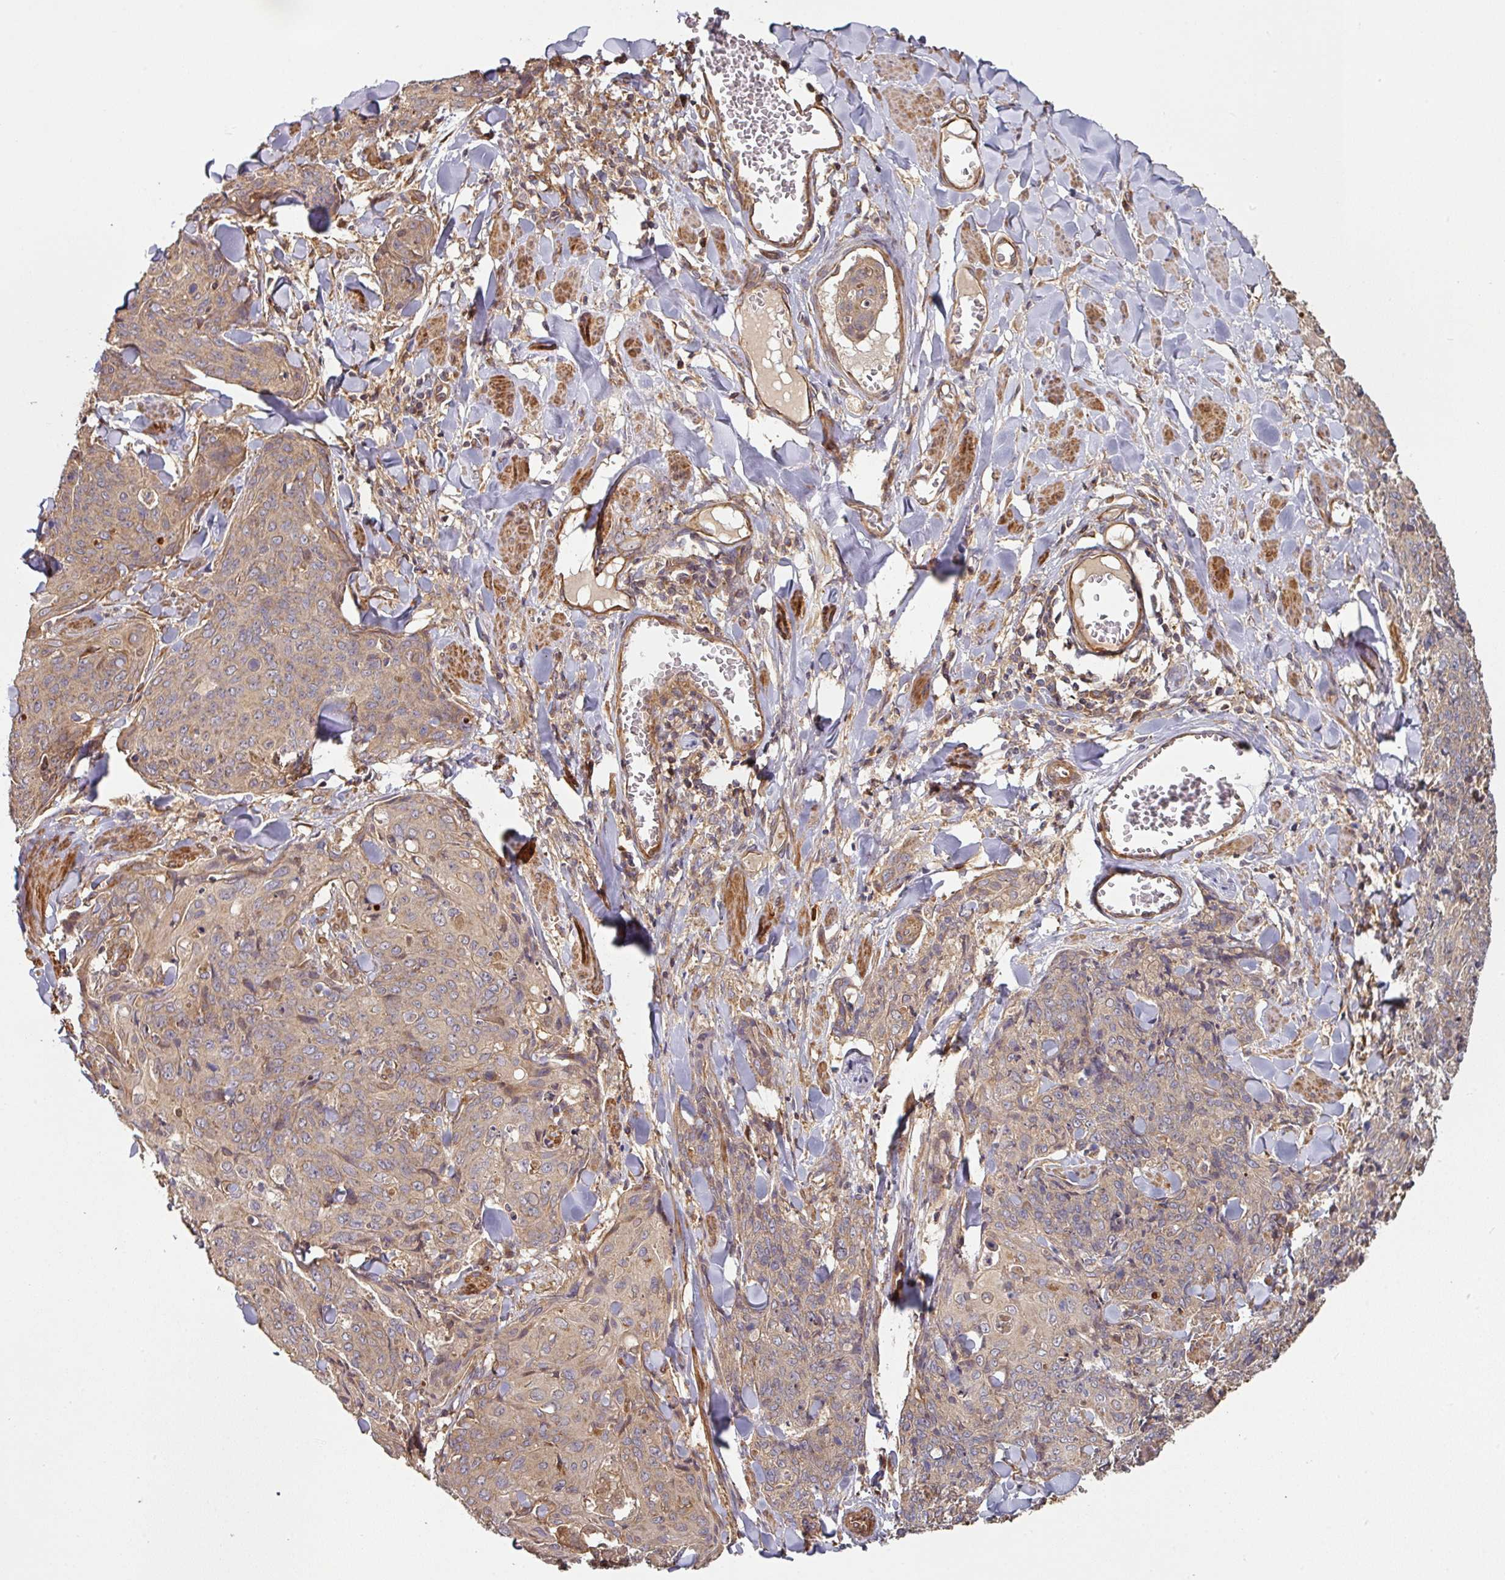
{"staining": {"intensity": "weak", "quantity": ">75%", "location": "cytoplasmic/membranous"}, "tissue": "skin cancer", "cell_type": "Tumor cells", "image_type": "cancer", "snomed": [{"axis": "morphology", "description": "Squamous cell carcinoma, NOS"}, {"axis": "topography", "description": "Skin"}, {"axis": "topography", "description": "Vulva"}], "caption": "Immunohistochemistry micrograph of skin cancer stained for a protein (brown), which exhibits low levels of weak cytoplasmic/membranous expression in about >75% of tumor cells.", "gene": "SIK1", "patient": {"sex": "female", "age": 85}}